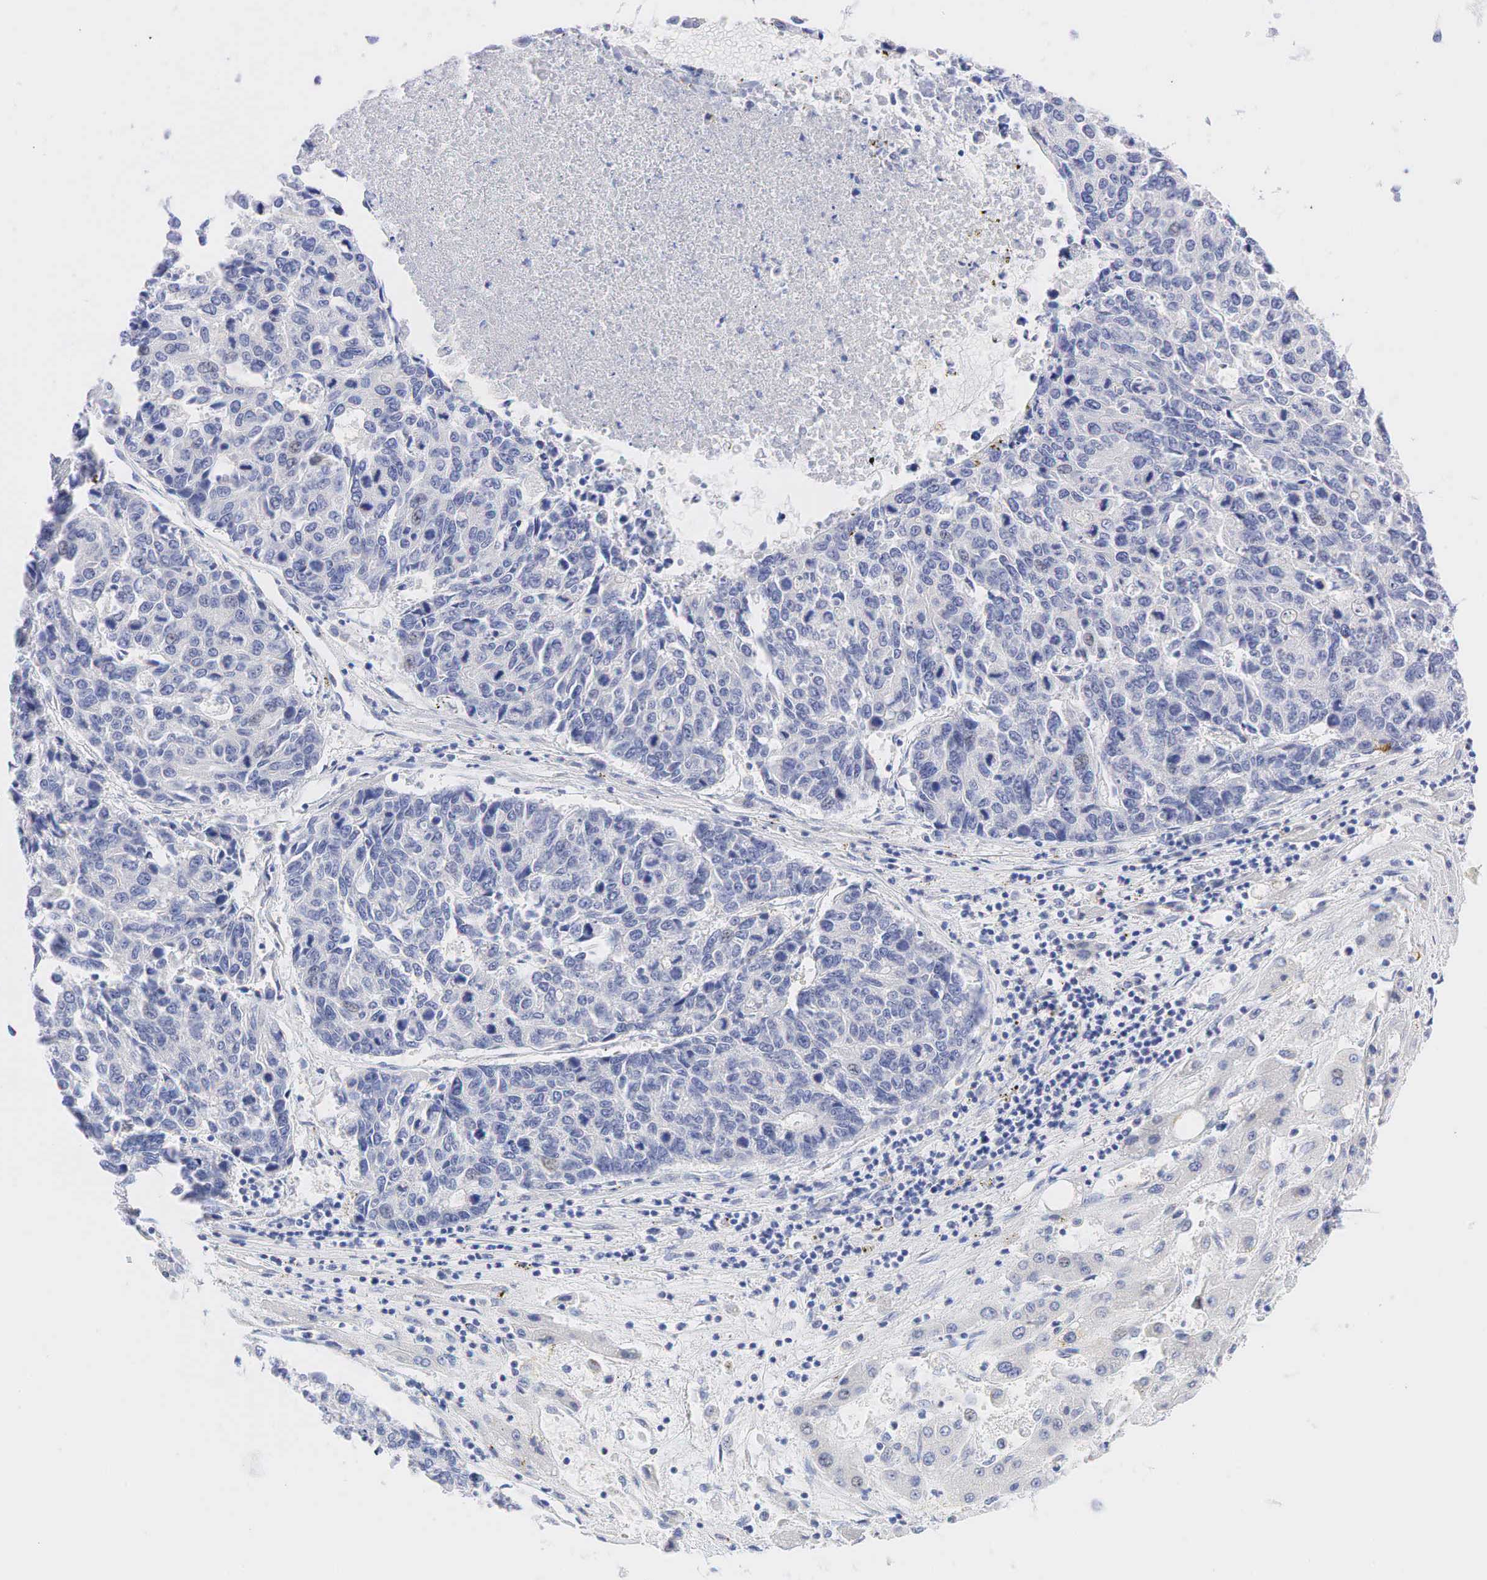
{"staining": {"intensity": "negative", "quantity": "none", "location": "none"}, "tissue": "liver cancer", "cell_type": "Tumor cells", "image_type": "cancer", "snomed": [{"axis": "morphology", "description": "Carcinoma, metastatic, NOS"}, {"axis": "topography", "description": "Liver"}], "caption": "Immunohistochemistry micrograph of neoplastic tissue: liver metastatic carcinoma stained with DAB (3,3'-diaminobenzidine) displays no significant protein staining in tumor cells.", "gene": "AR", "patient": {"sex": "male", "age": 49}}